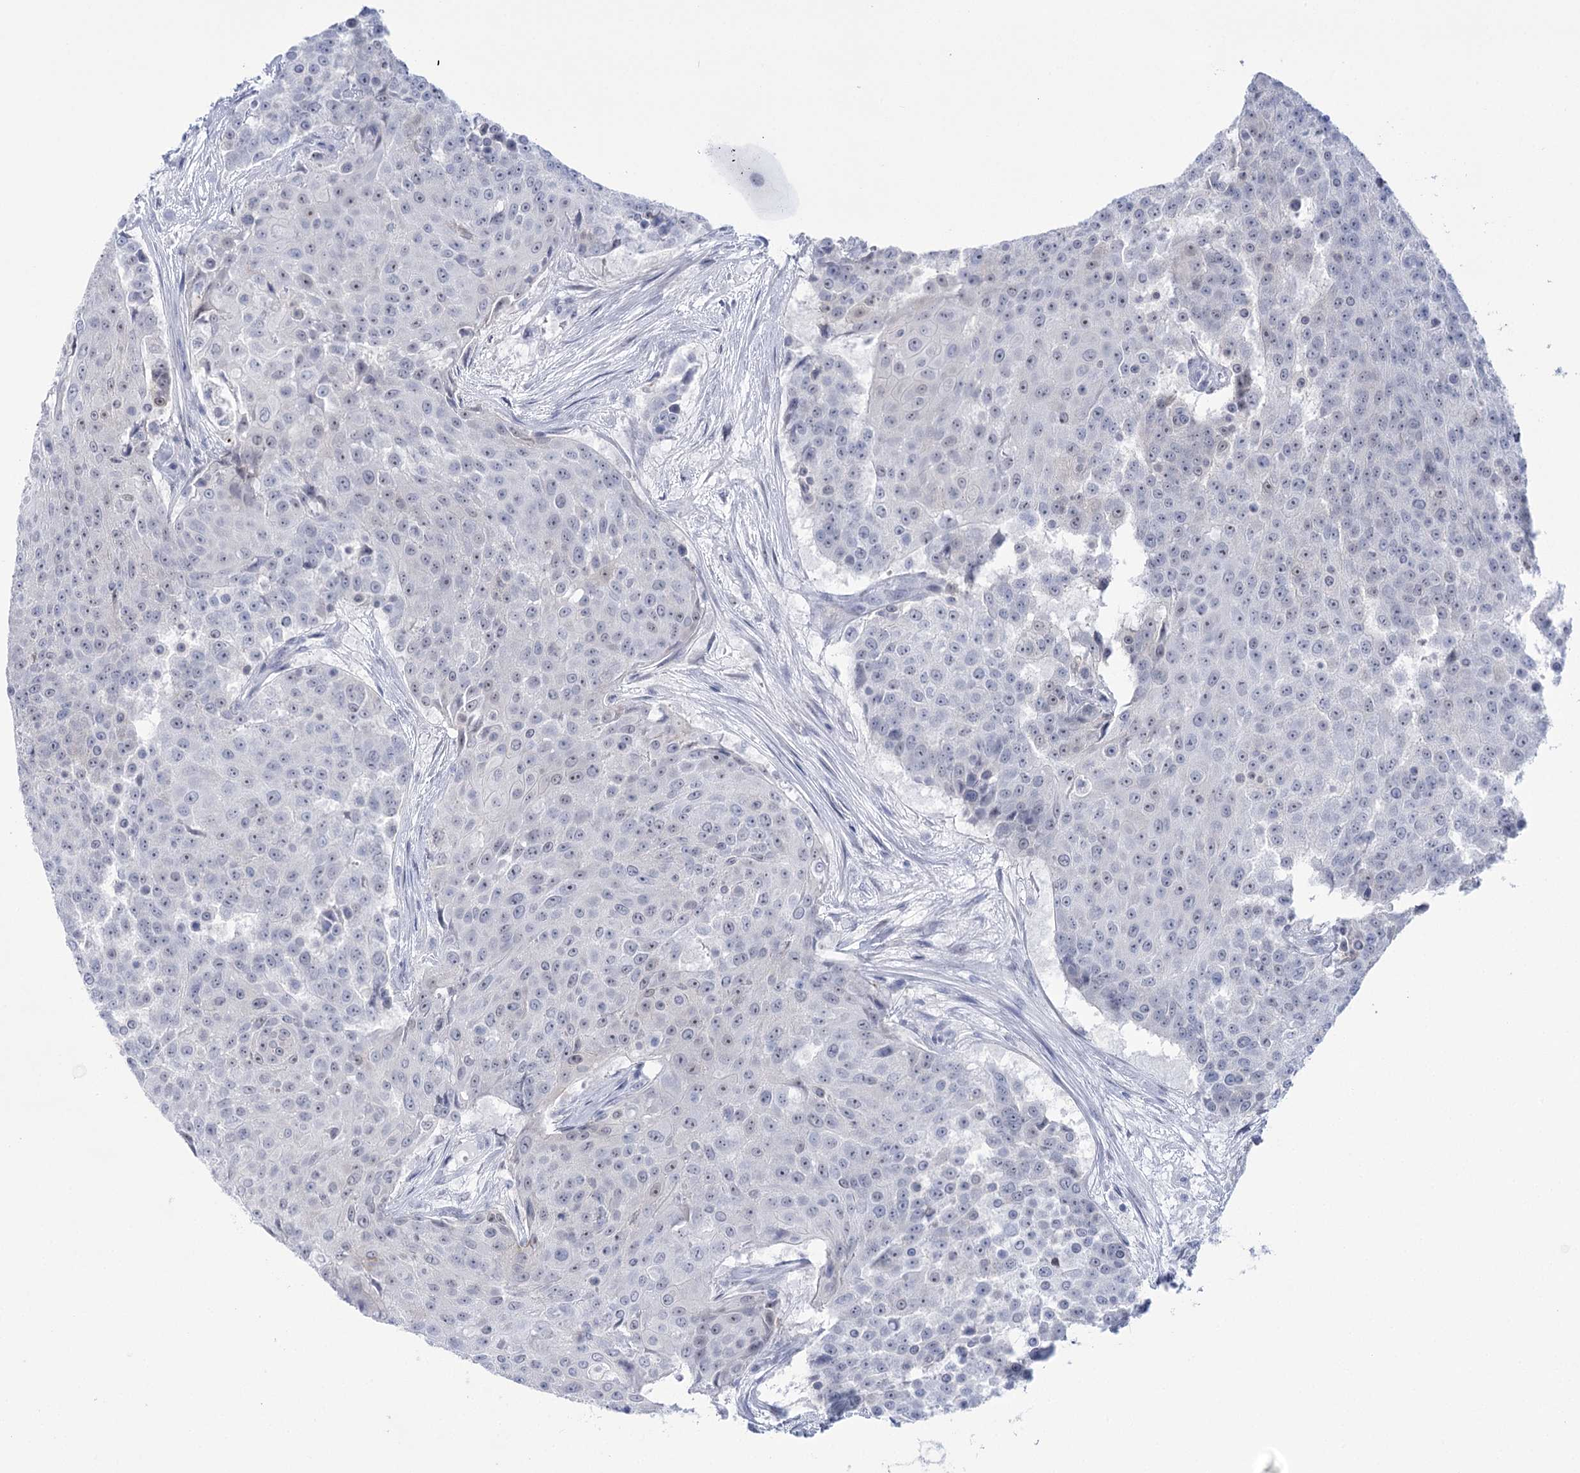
{"staining": {"intensity": "negative", "quantity": "none", "location": "none"}, "tissue": "urothelial cancer", "cell_type": "Tumor cells", "image_type": "cancer", "snomed": [{"axis": "morphology", "description": "Urothelial carcinoma, High grade"}, {"axis": "topography", "description": "Urinary bladder"}], "caption": "Tumor cells show no significant expression in urothelial cancer.", "gene": "HORMAD1", "patient": {"sex": "female", "age": 63}}